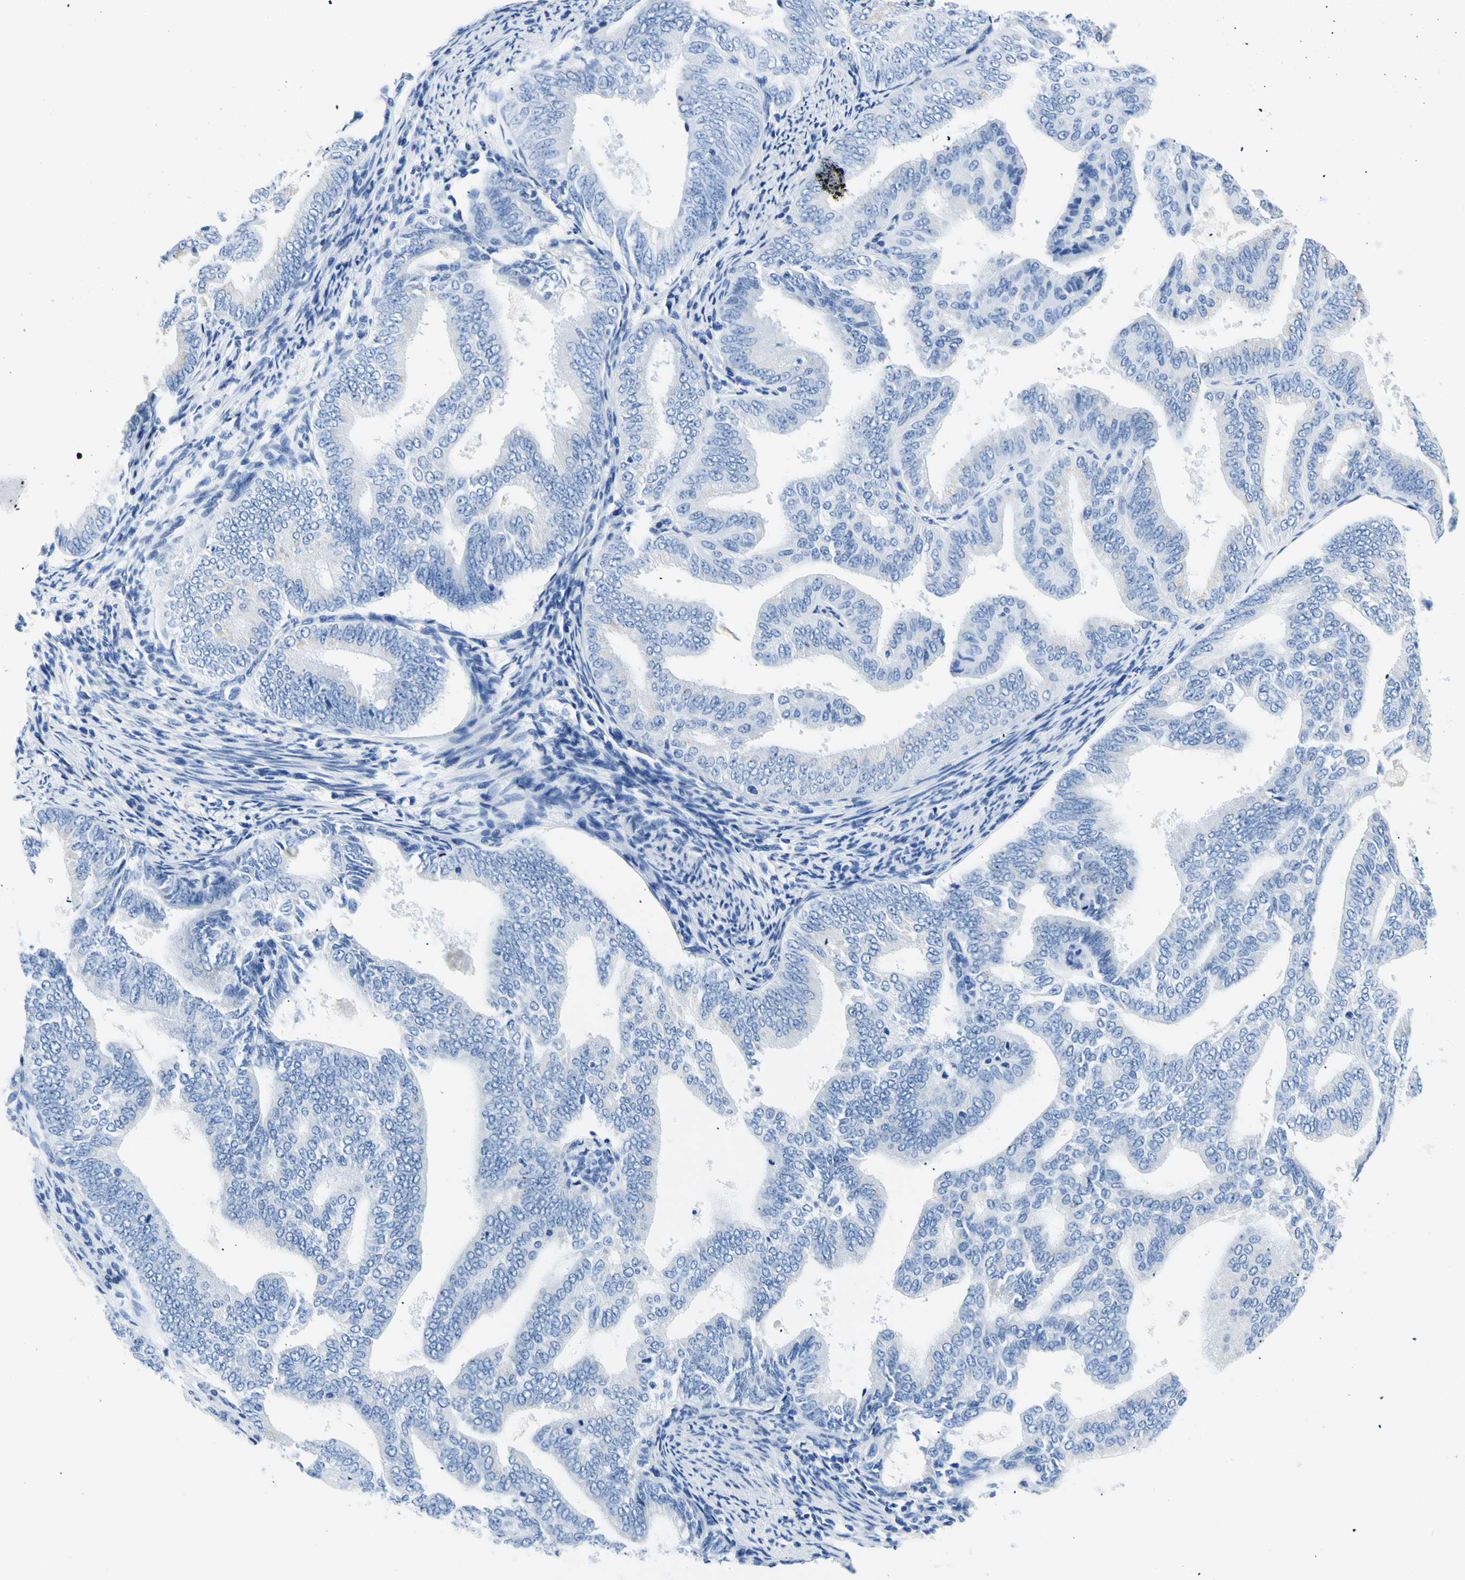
{"staining": {"intensity": "negative", "quantity": "none", "location": "none"}, "tissue": "endometrial cancer", "cell_type": "Tumor cells", "image_type": "cancer", "snomed": [{"axis": "morphology", "description": "Adenocarcinoma, NOS"}, {"axis": "topography", "description": "Endometrium"}], "caption": "Tumor cells show no significant protein expression in adenocarcinoma (endometrial). (DAB (3,3'-diaminobenzidine) immunohistochemistry (IHC) visualized using brightfield microscopy, high magnification).", "gene": "MYH2", "patient": {"sex": "female", "age": 58}}